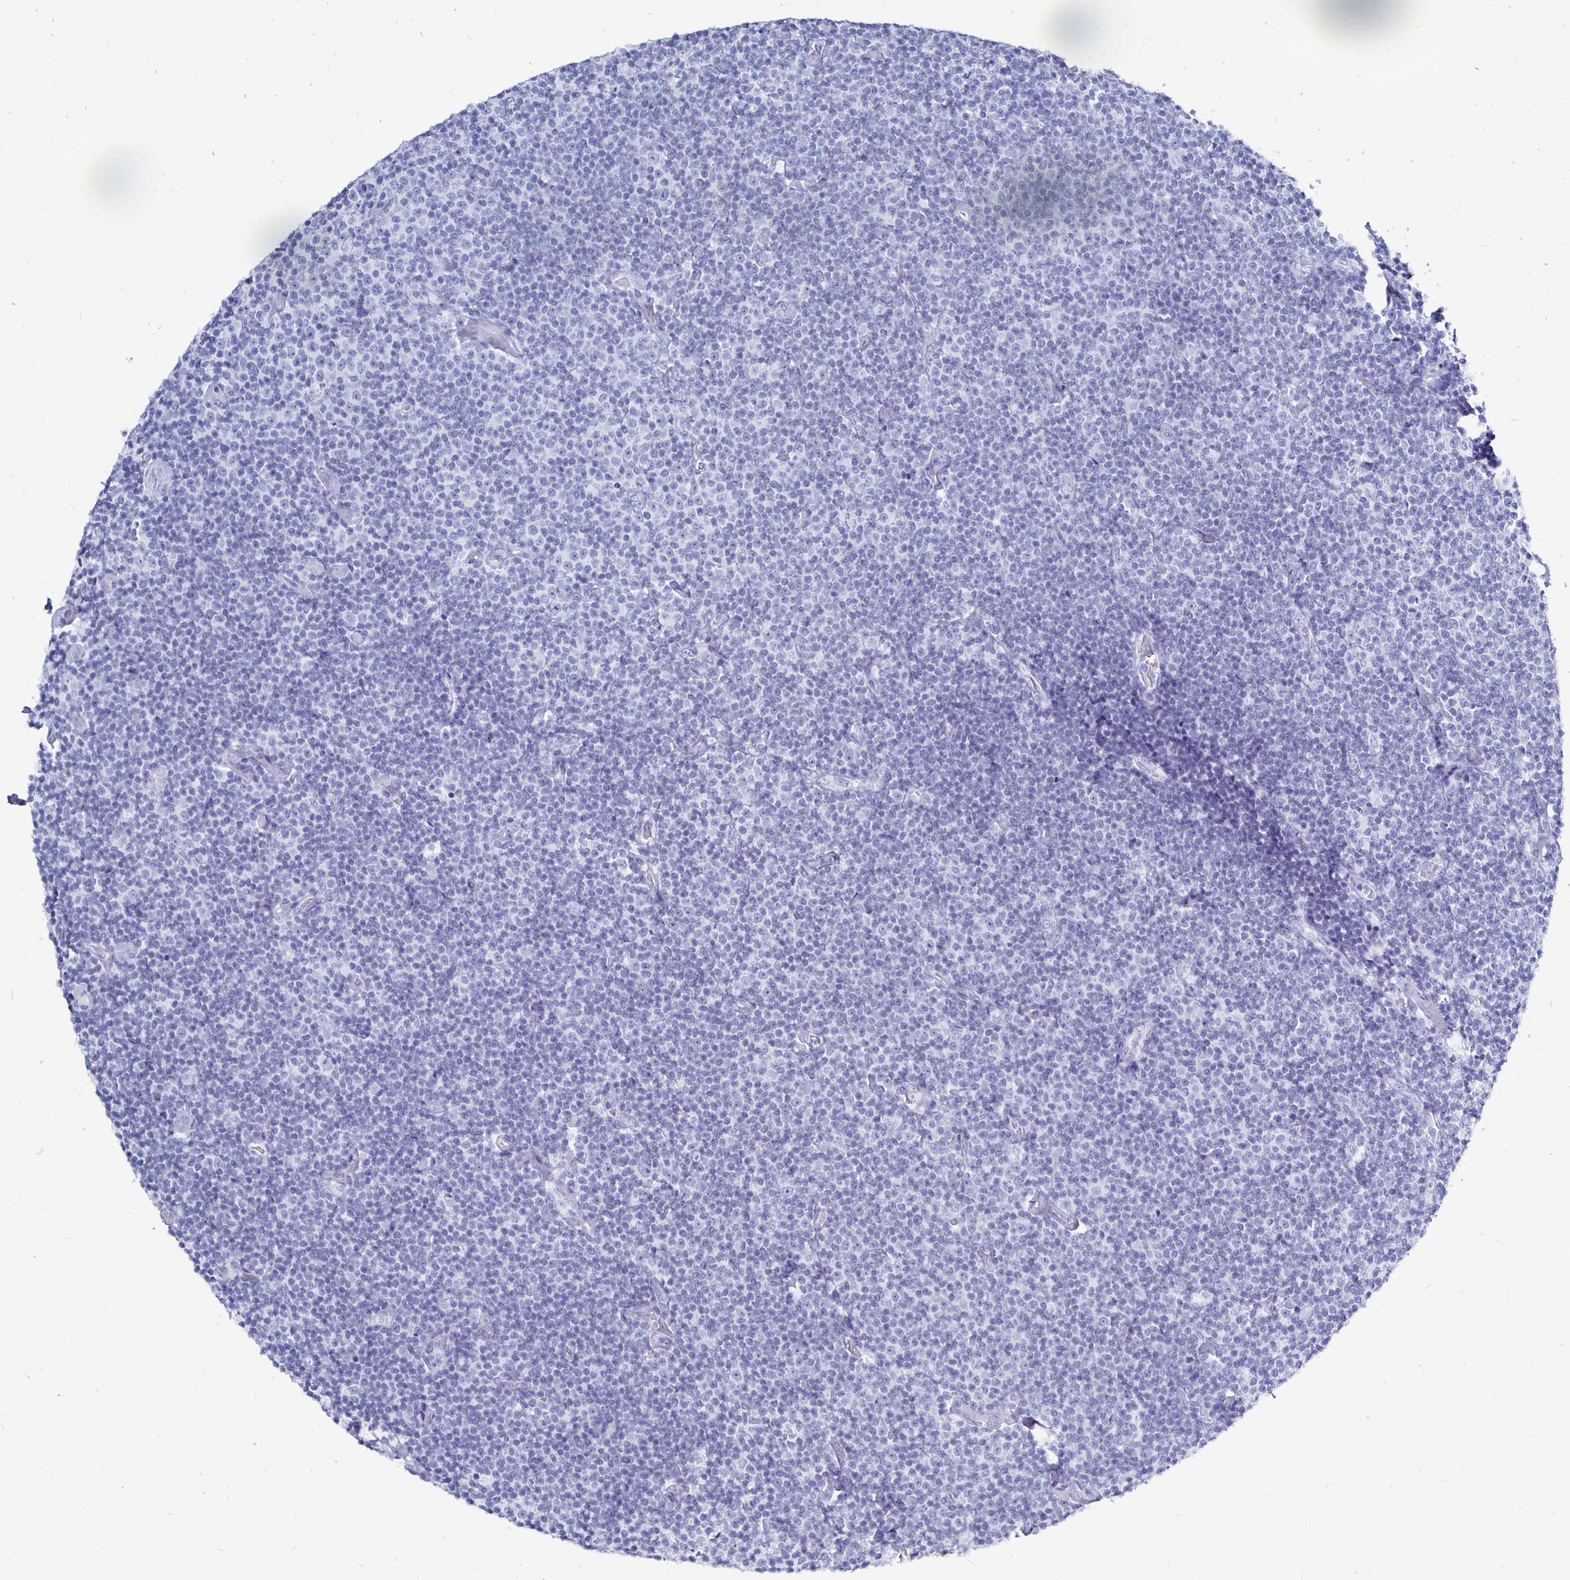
{"staining": {"intensity": "negative", "quantity": "none", "location": "none"}, "tissue": "lymphoma", "cell_type": "Tumor cells", "image_type": "cancer", "snomed": [{"axis": "morphology", "description": "Malignant lymphoma, non-Hodgkin's type, Low grade"}, {"axis": "topography", "description": "Lymph node"}], "caption": "This image is of lymphoma stained with immunohistochemistry (IHC) to label a protein in brown with the nuclei are counter-stained blue. There is no staining in tumor cells.", "gene": "LUZP4", "patient": {"sex": "male", "age": 81}}